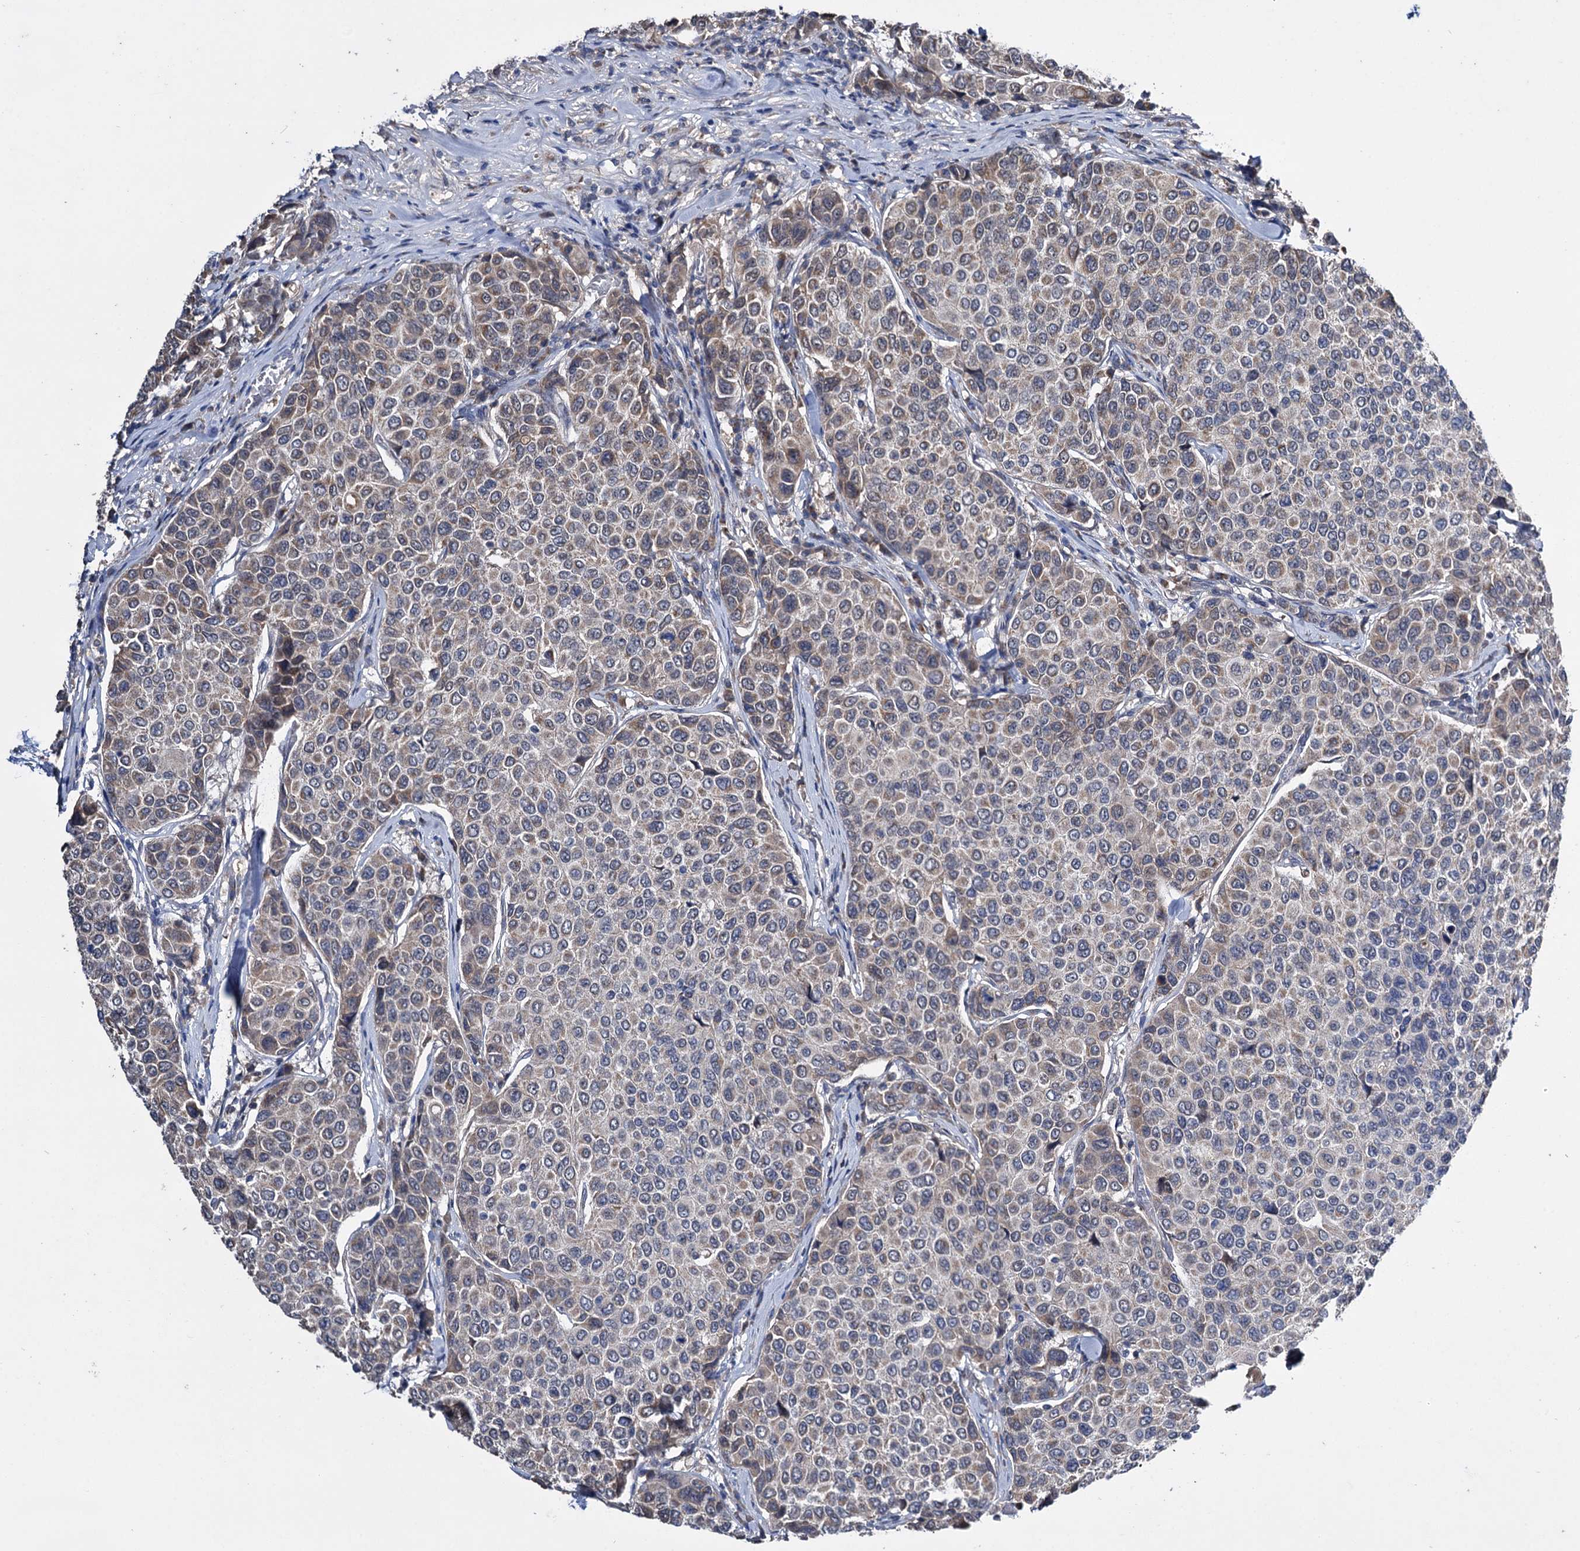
{"staining": {"intensity": "weak", "quantity": "25%-75%", "location": "cytoplasmic/membranous"}, "tissue": "breast cancer", "cell_type": "Tumor cells", "image_type": "cancer", "snomed": [{"axis": "morphology", "description": "Duct carcinoma"}, {"axis": "topography", "description": "Breast"}], "caption": "This image exhibits immunohistochemistry staining of human intraductal carcinoma (breast), with low weak cytoplasmic/membranous positivity in approximately 25%-75% of tumor cells.", "gene": "CLPB", "patient": {"sex": "female", "age": 55}}